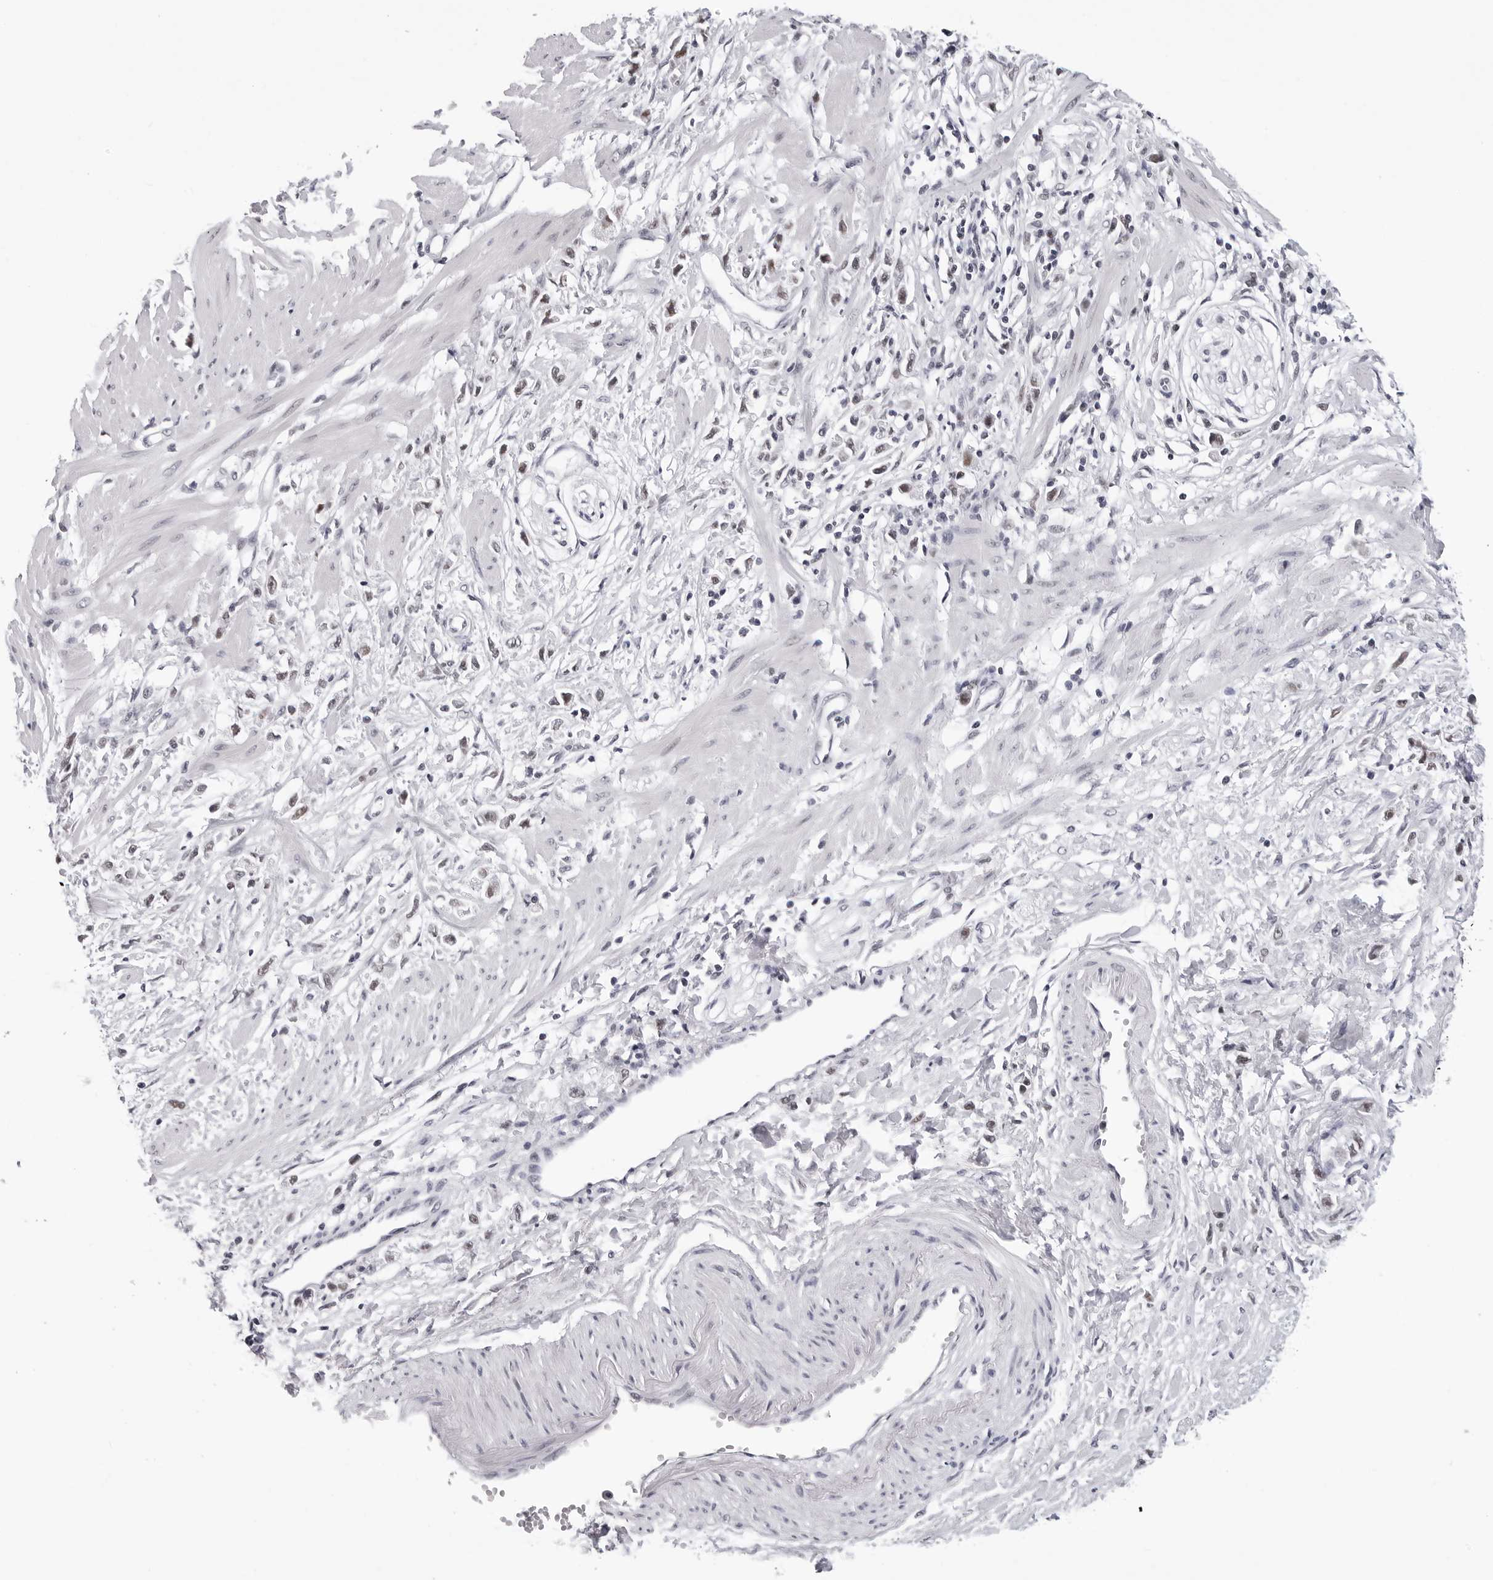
{"staining": {"intensity": "weak", "quantity": ">75%", "location": "nuclear"}, "tissue": "stomach cancer", "cell_type": "Tumor cells", "image_type": "cancer", "snomed": [{"axis": "morphology", "description": "Adenocarcinoma, NOS"}, {"axis": "topography", "description": "Stomach"}], "caption": "Protein staining by immunohistochemistry (IHC) displays weak nuclear staining in about >75% of tumor cells in stomach cancer (adenocarcinoma). (DAB IHC with brightfield microscopy, high magnification).", "gene": "SF3B4", "patient": {"sex": "female", "age": 59}}